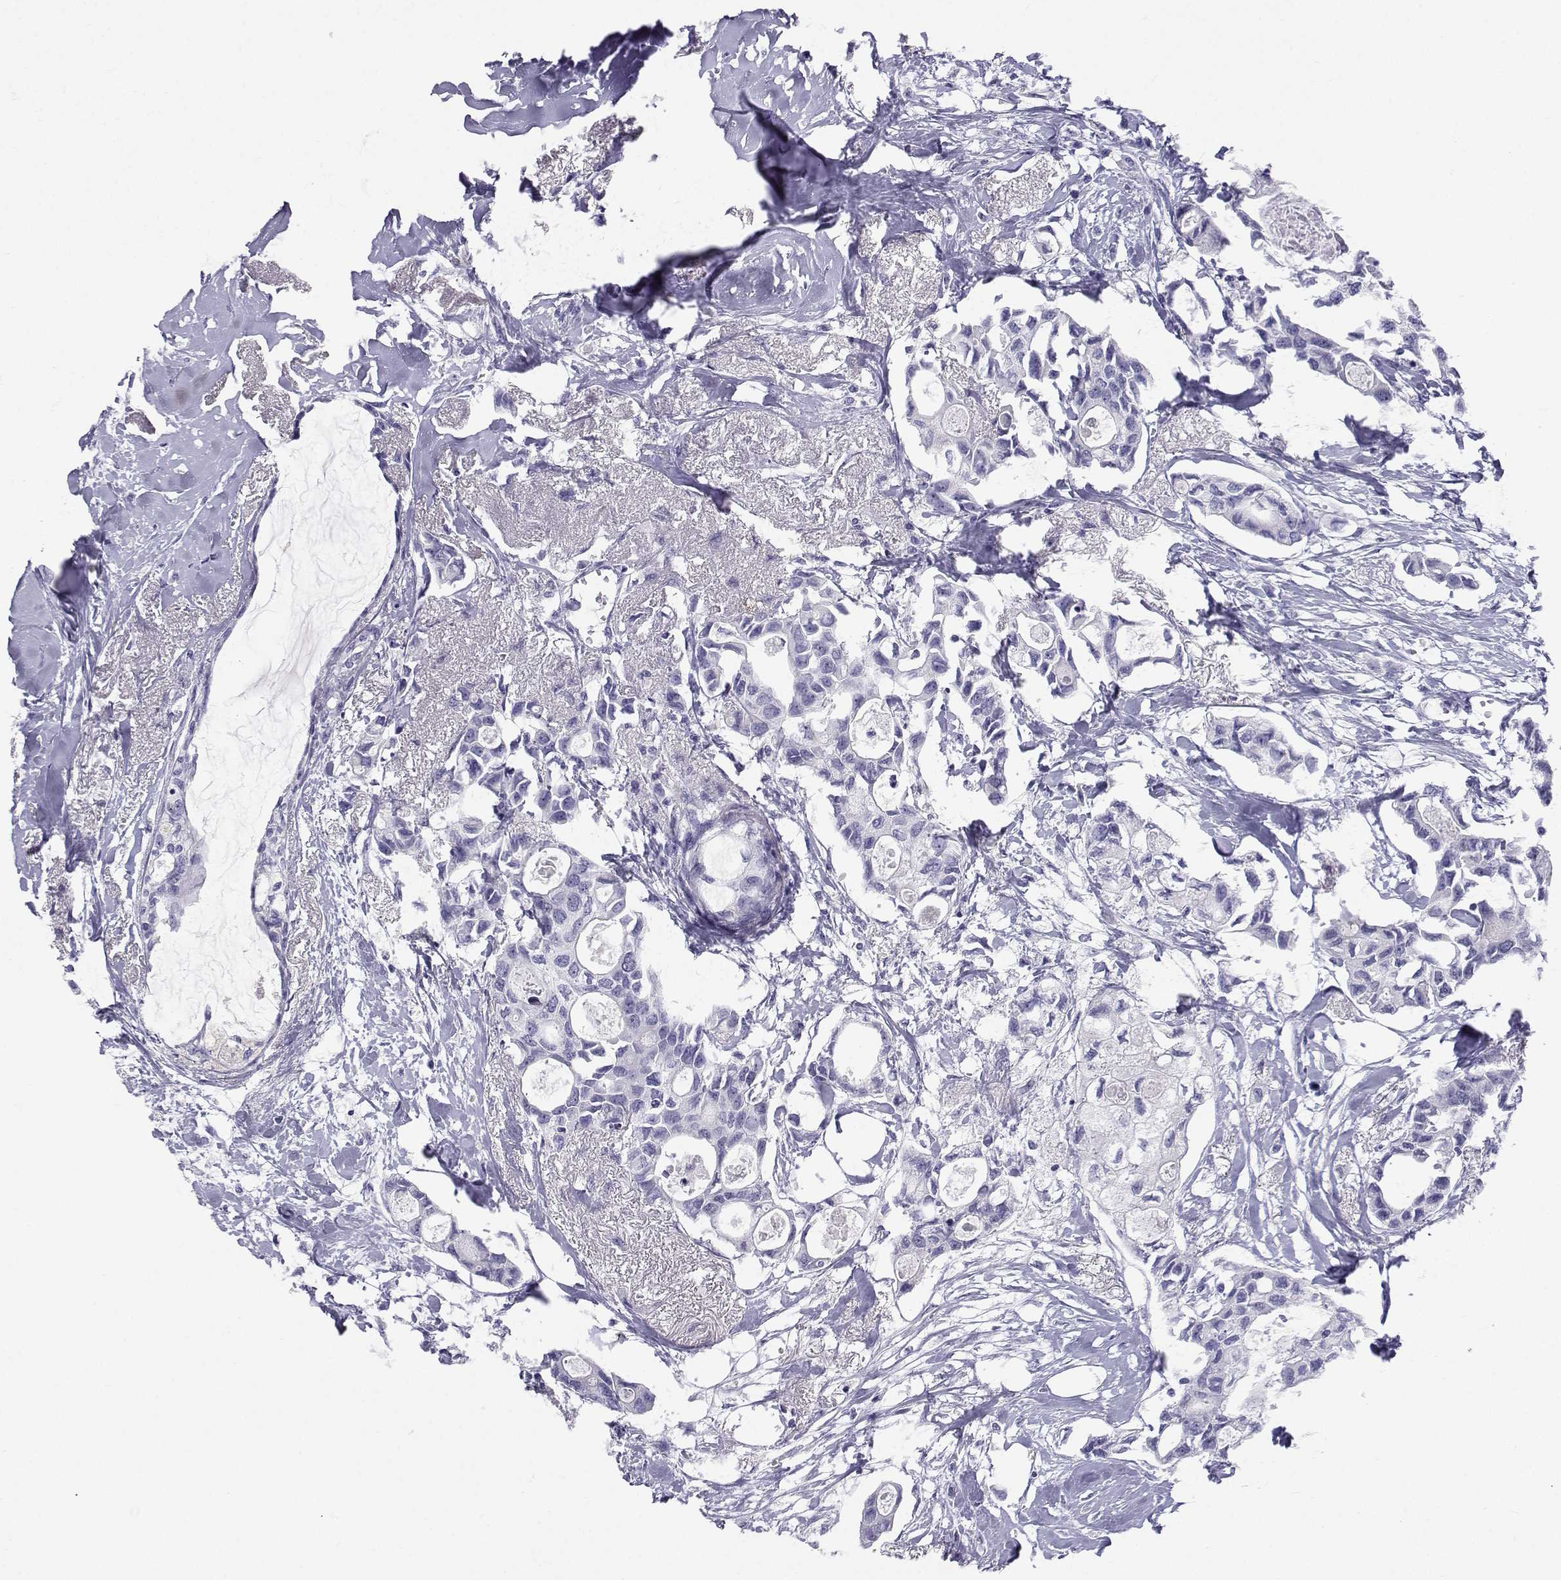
{"staining": {"intensity": "negative", "quantity": "none", "location": "none"}, "tissue": "breast cancer", "cell_type": "Tumor cells", "image_type": "cancer", "snomed": [{"axis": "morphology", "description": "Duct carcinoma"}, {"axis": "topography", "description": "Breast"}], "caption": "High magnification brightfield microscopy of breast cancer stained with DAB (3,3'-diaminobenzidine) (brown) and counterstained with hematoxylin (blue): tumor cells show no significant positivity.", "gene": "SLC6A3", "patient": {"sex": "female", "age": 83}}